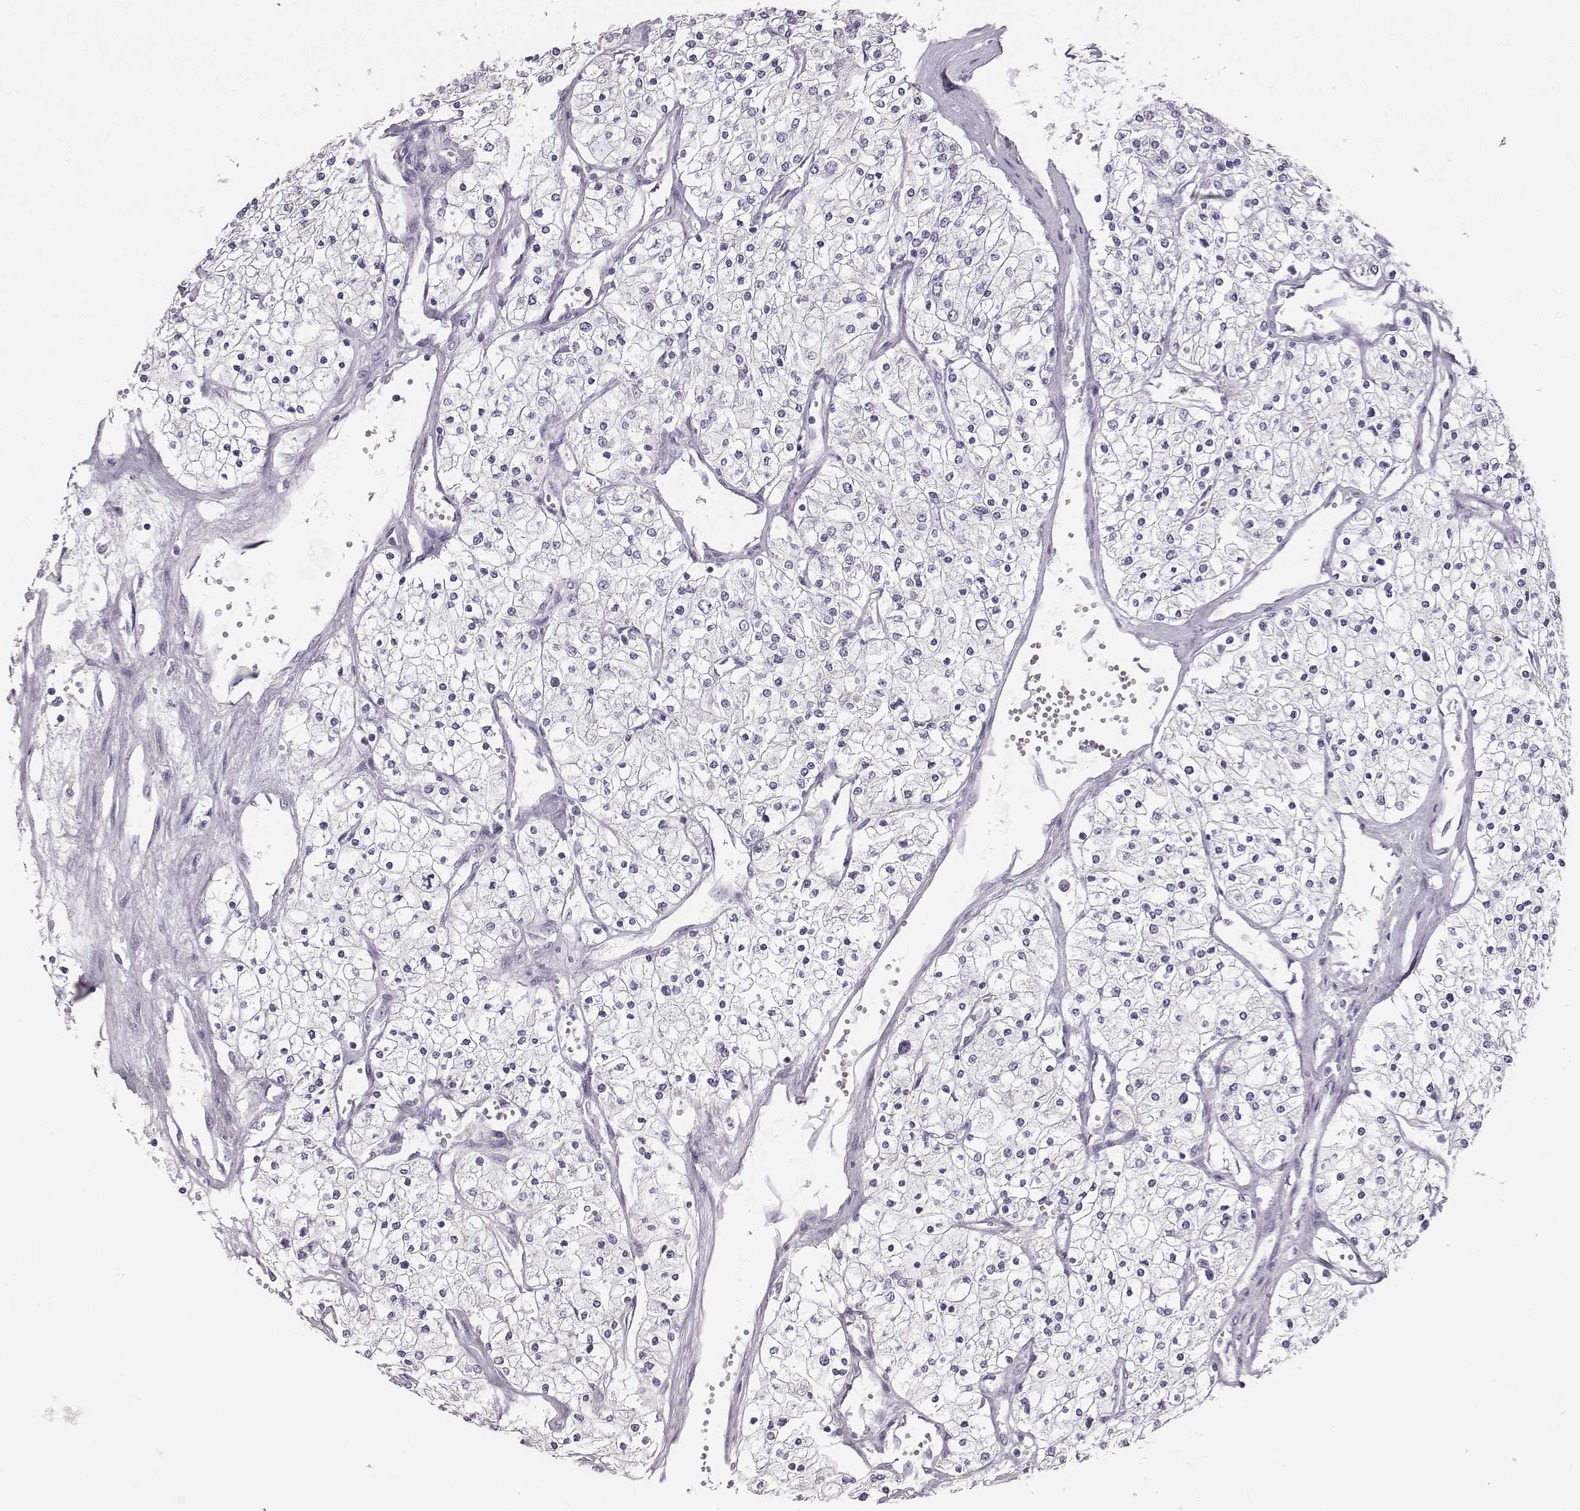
{"staining": {"intensity": "negative", "quantity": "none", "location": "none"}, "tissue": "renal cancer", "cell_type": "Tumor cells", "image_type": "cancer", "snomed": [{"axis": "morphology", "description": "Adenocarcinoma, NOS"}, {"axis": "topography", "description": "Kidney"}], "caption": "DAB (3,3'-diaminobenzidine) immunohistochemical staining of human adenocarcinoma (renal) demonstrates no significant staining in tumor cells.", "gene": "ADAM7", "patient": {"sex": "male", "age": 80}}